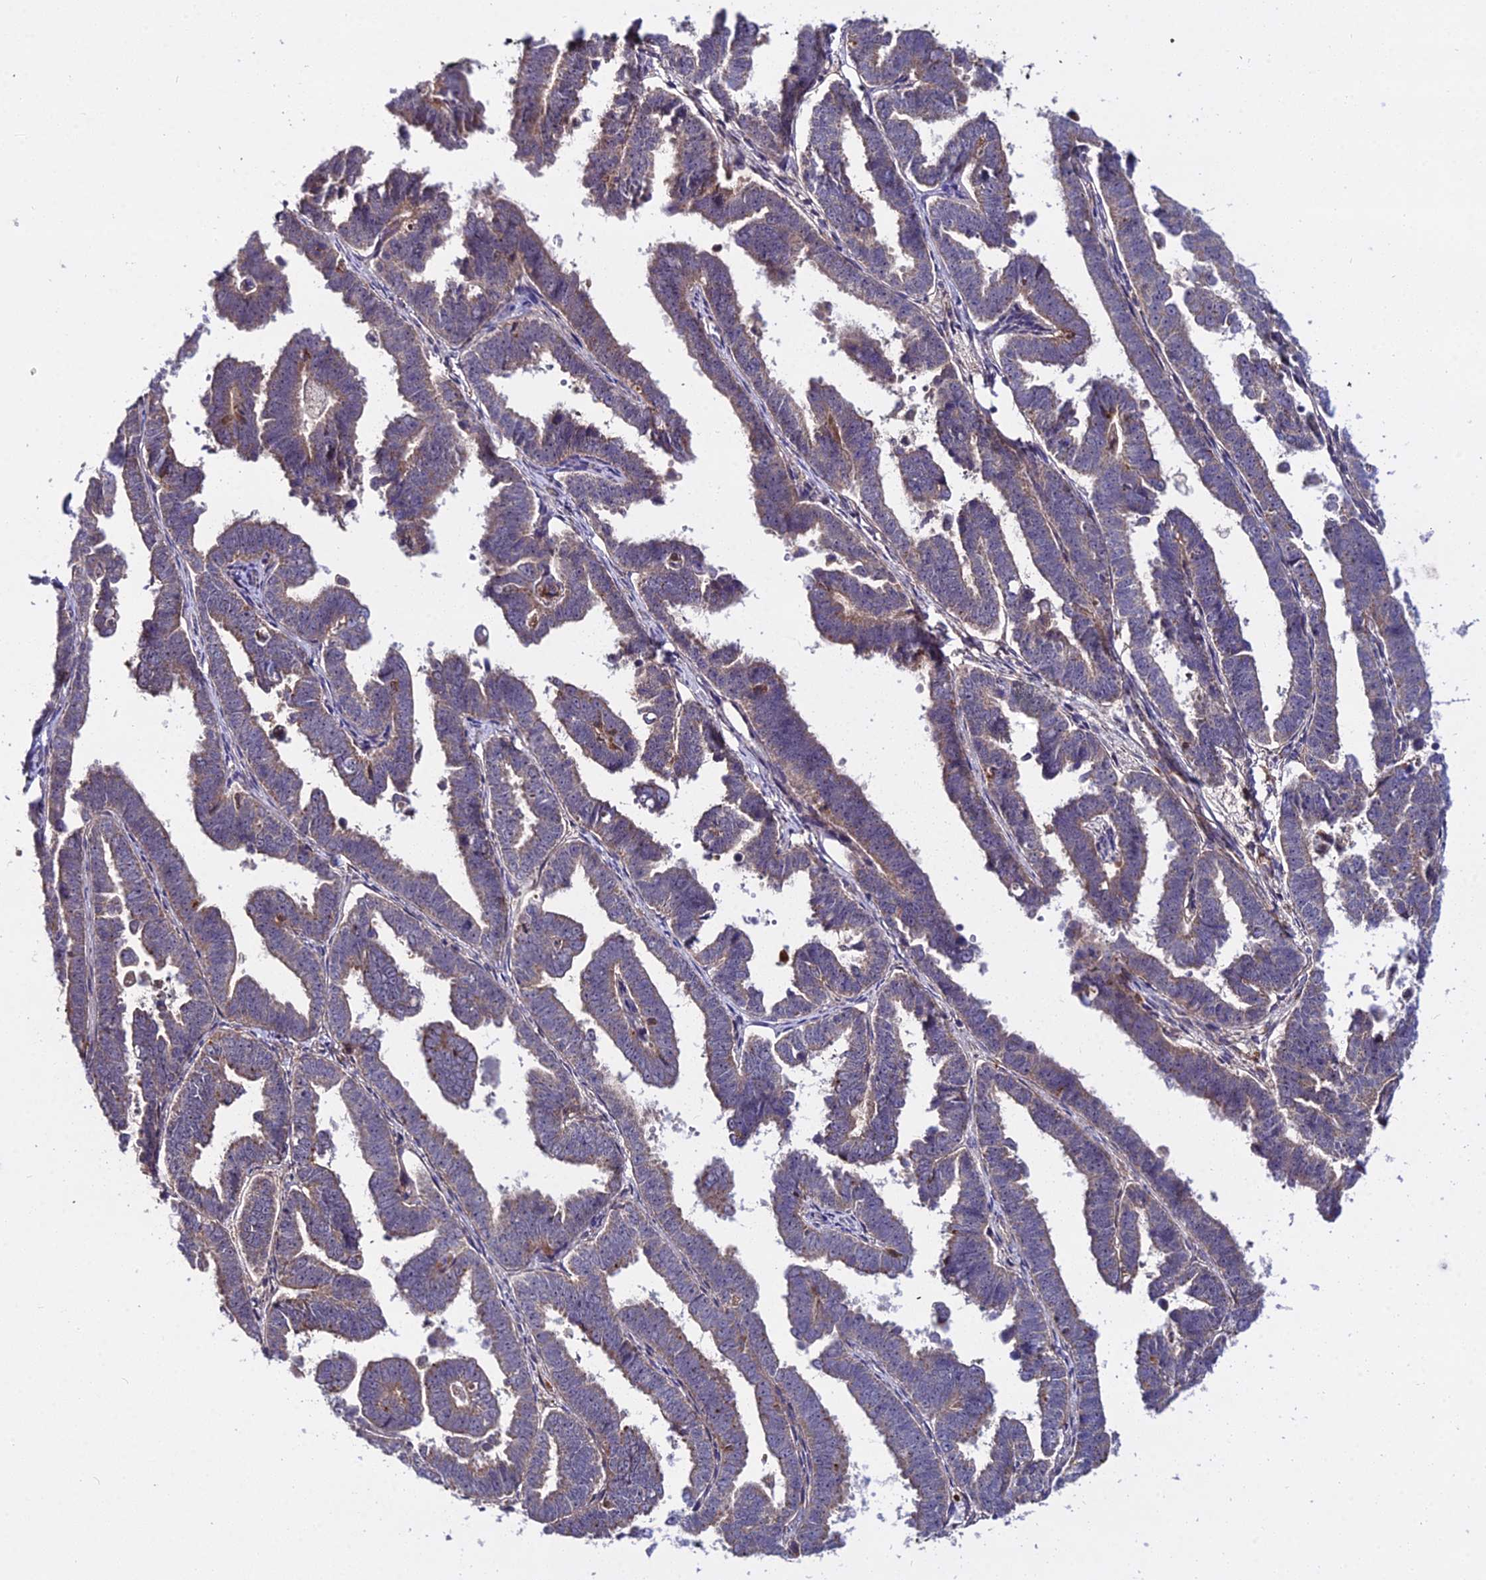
{"staining": {"intensity": "weak", "quantity": "25%-75%", "location": "cytoplasmic/membranous"}, "tissue": "endometrial cancer", "cell_type": "Tumor cells", "image_type": "cancer", "snomed": [{"axis": "morphology", "description": "Adenocarcinoma, NOS"}, {"axis": "topography", "description": "Endometrium"}], "caption": "The histopathology image shows a brown stain indicating the presence of a protein in the cytoplasmic/membranous of tumor cells in endometrial adenocarcinoma.", "gene": "EID2", "patient": {"sex": "female", "age": 75}}